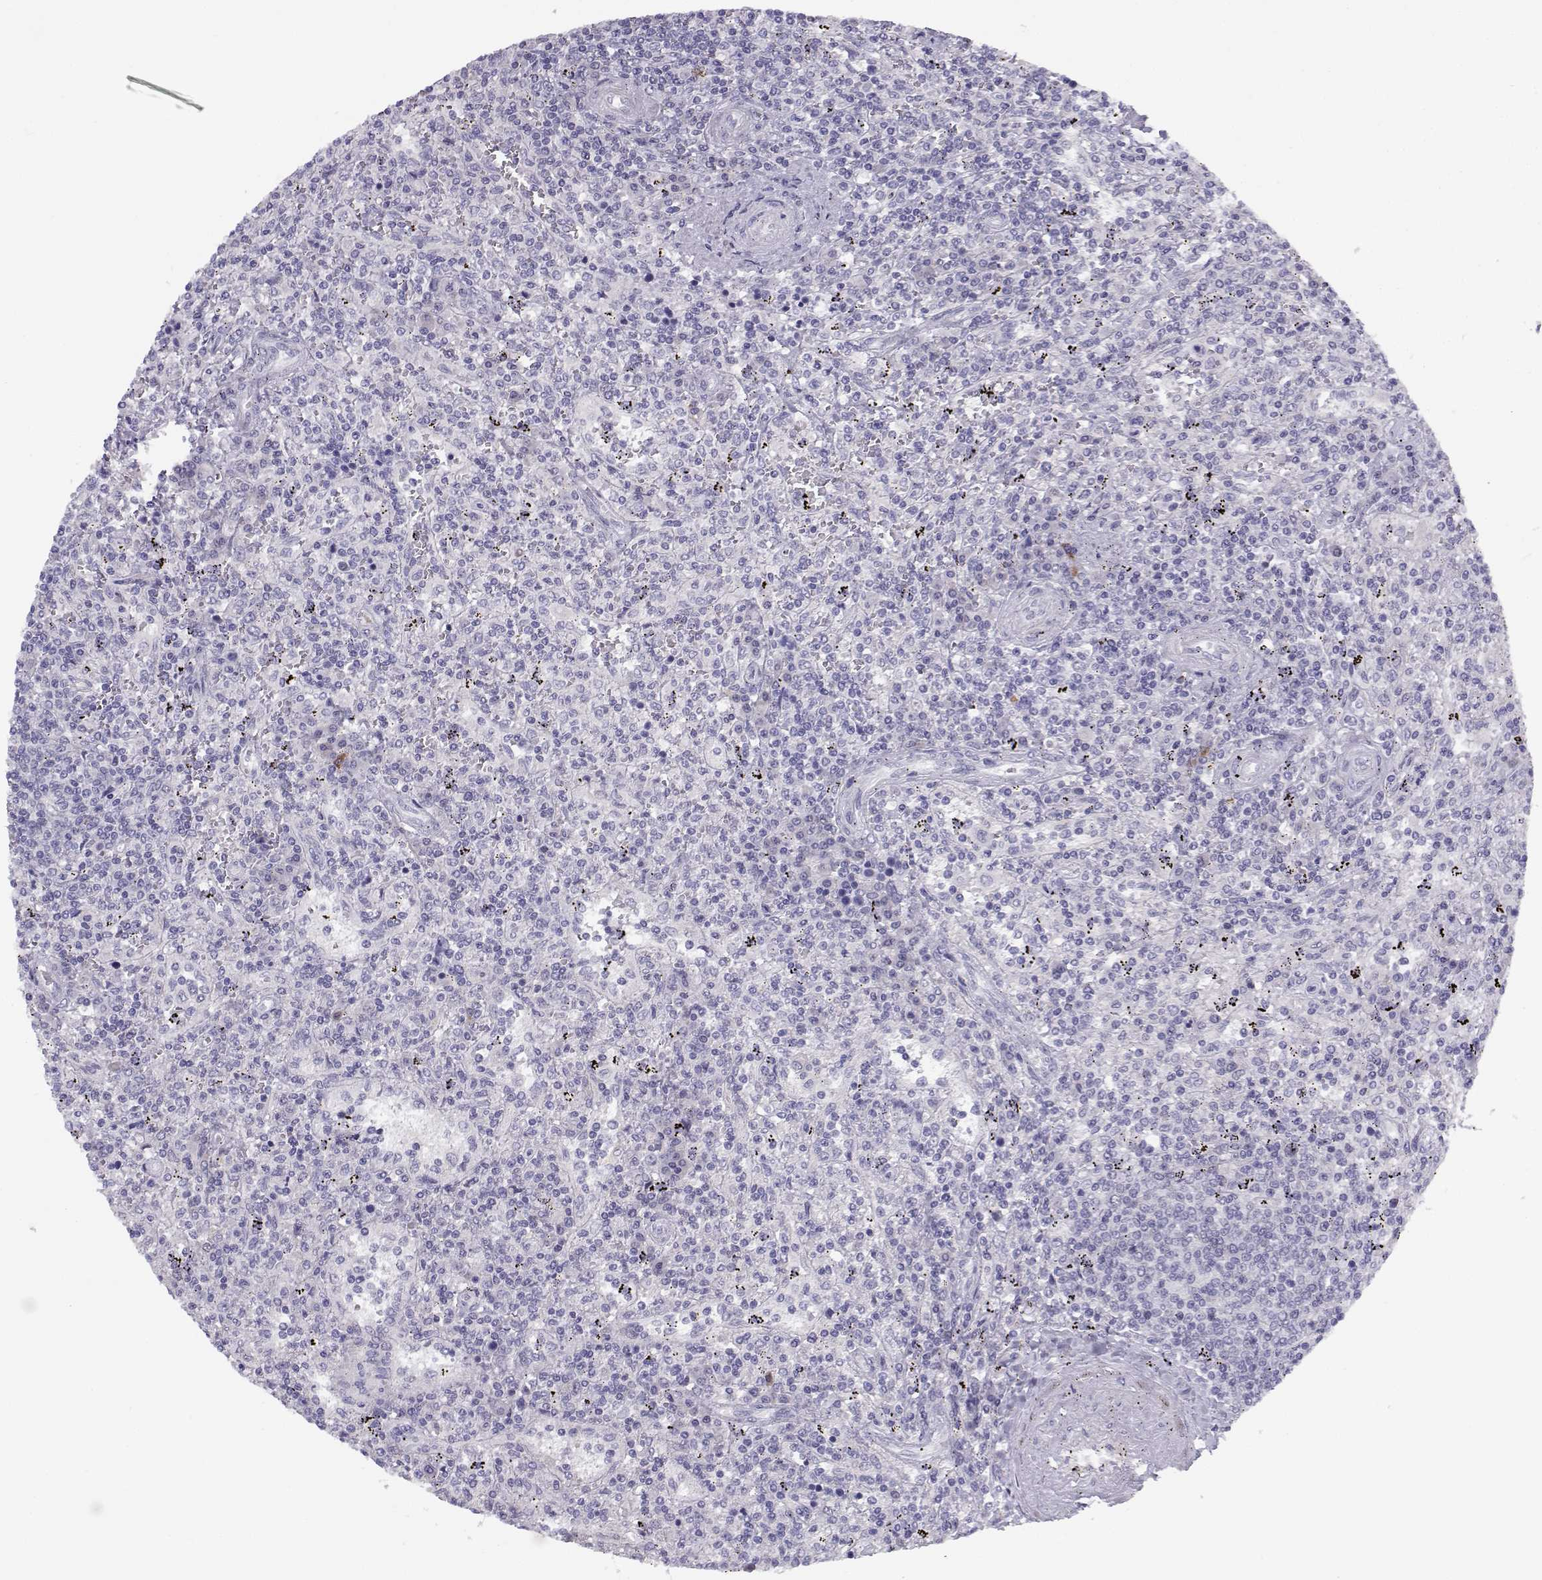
{"staining": {"intensity": "negative", "quantity": "none", "location": "none"}, "tissue": "lymphoma", "cell_type": "Tumor cells", "image_type": "cancer", "snomed": [{"axis": "morphology", "description": "Malignant lymphoma, non-Hodgkin's type, Low grade"}, {"axis": "topography", "description": "Spleen"}], "caption": "Tumor cells show no significant staining in lymphoma.", "gene": "CFAP77", "patient": {"sex": "male", "age": 62}}